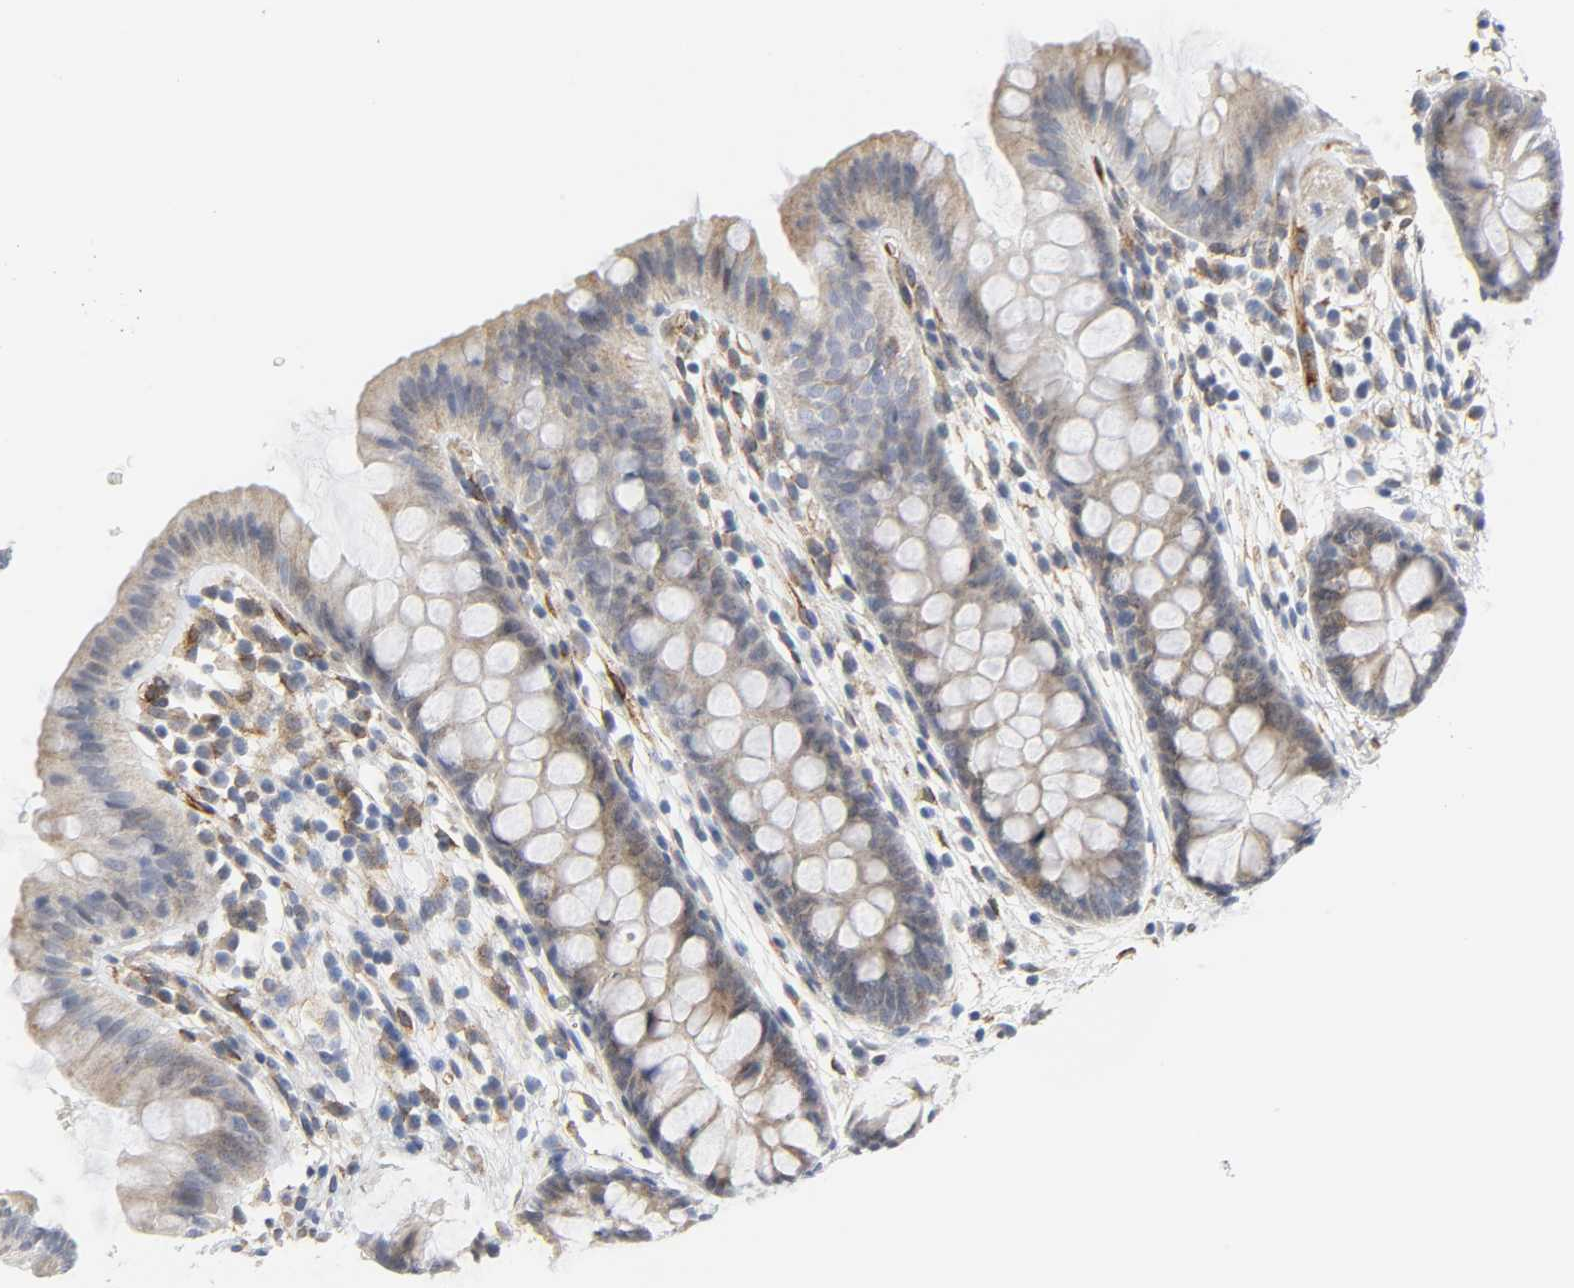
{"staining": {"intensity": "strong", "quantity": ">75%", "location": "cytoplasmic/membranous"}, "tissue": "colon", "cell_type": "Endothelial cells", "image_type": "normal", "snomed": [{"axis": "morphology", "description": "Normal tissue, NOS"}, {"axis": "topography", "description": "Smooth muscle"}, {"axis": "topography", "description": "Colon"}], "caption": "Immunohistochemical staining of unremarkable human colon demonstrates >75% levels of strong cytoplasmic/membranous protein positivity in about >75% of endothelial cells.", "gene": "DOCK1", "patient": {"sex": "male", "age": 67}}